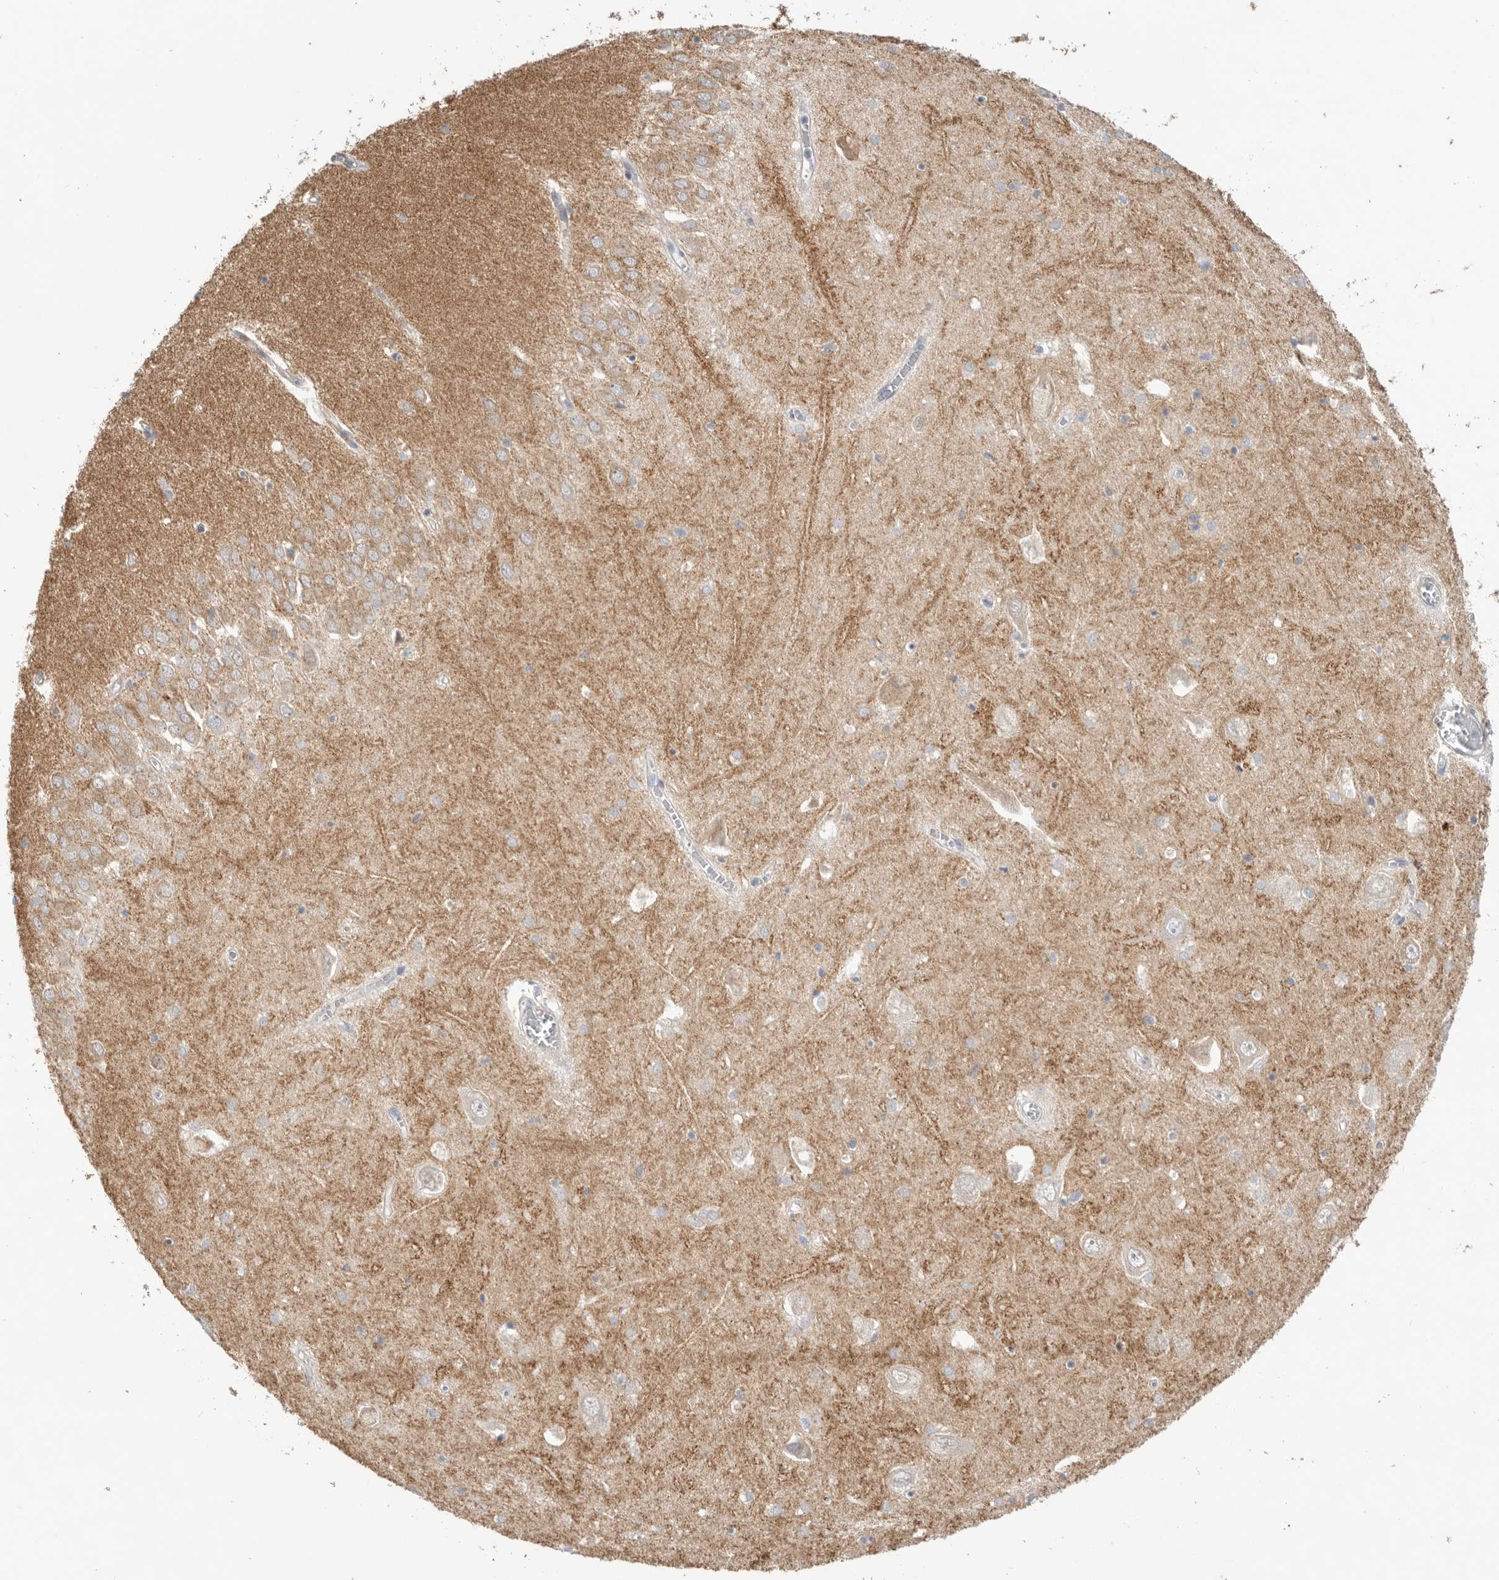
{"staining": {"intensity": "negative", "quantity": "none", "location": "none"}, "tissue": "hippocampus", "cell_type": "Glial cells", "image_type": "normal", "snomed": [{"axis": "morphology", "description": "Normal tissue, NOS"}, {"axis": "topography", "description": "Hippocampus"}], "caption": "Immunohistochemistry of unremarkable human hippocampus shows no expression in glial cells. The staining was performed using DAB (3,3'-diaminobenzidine) to visualize the protein expression in brown, while the nuclei were stained in blue with hematoxylin (Magnification: 20x).", "gene": "GNE", "patient": {"sex": "male", "age": 70}}